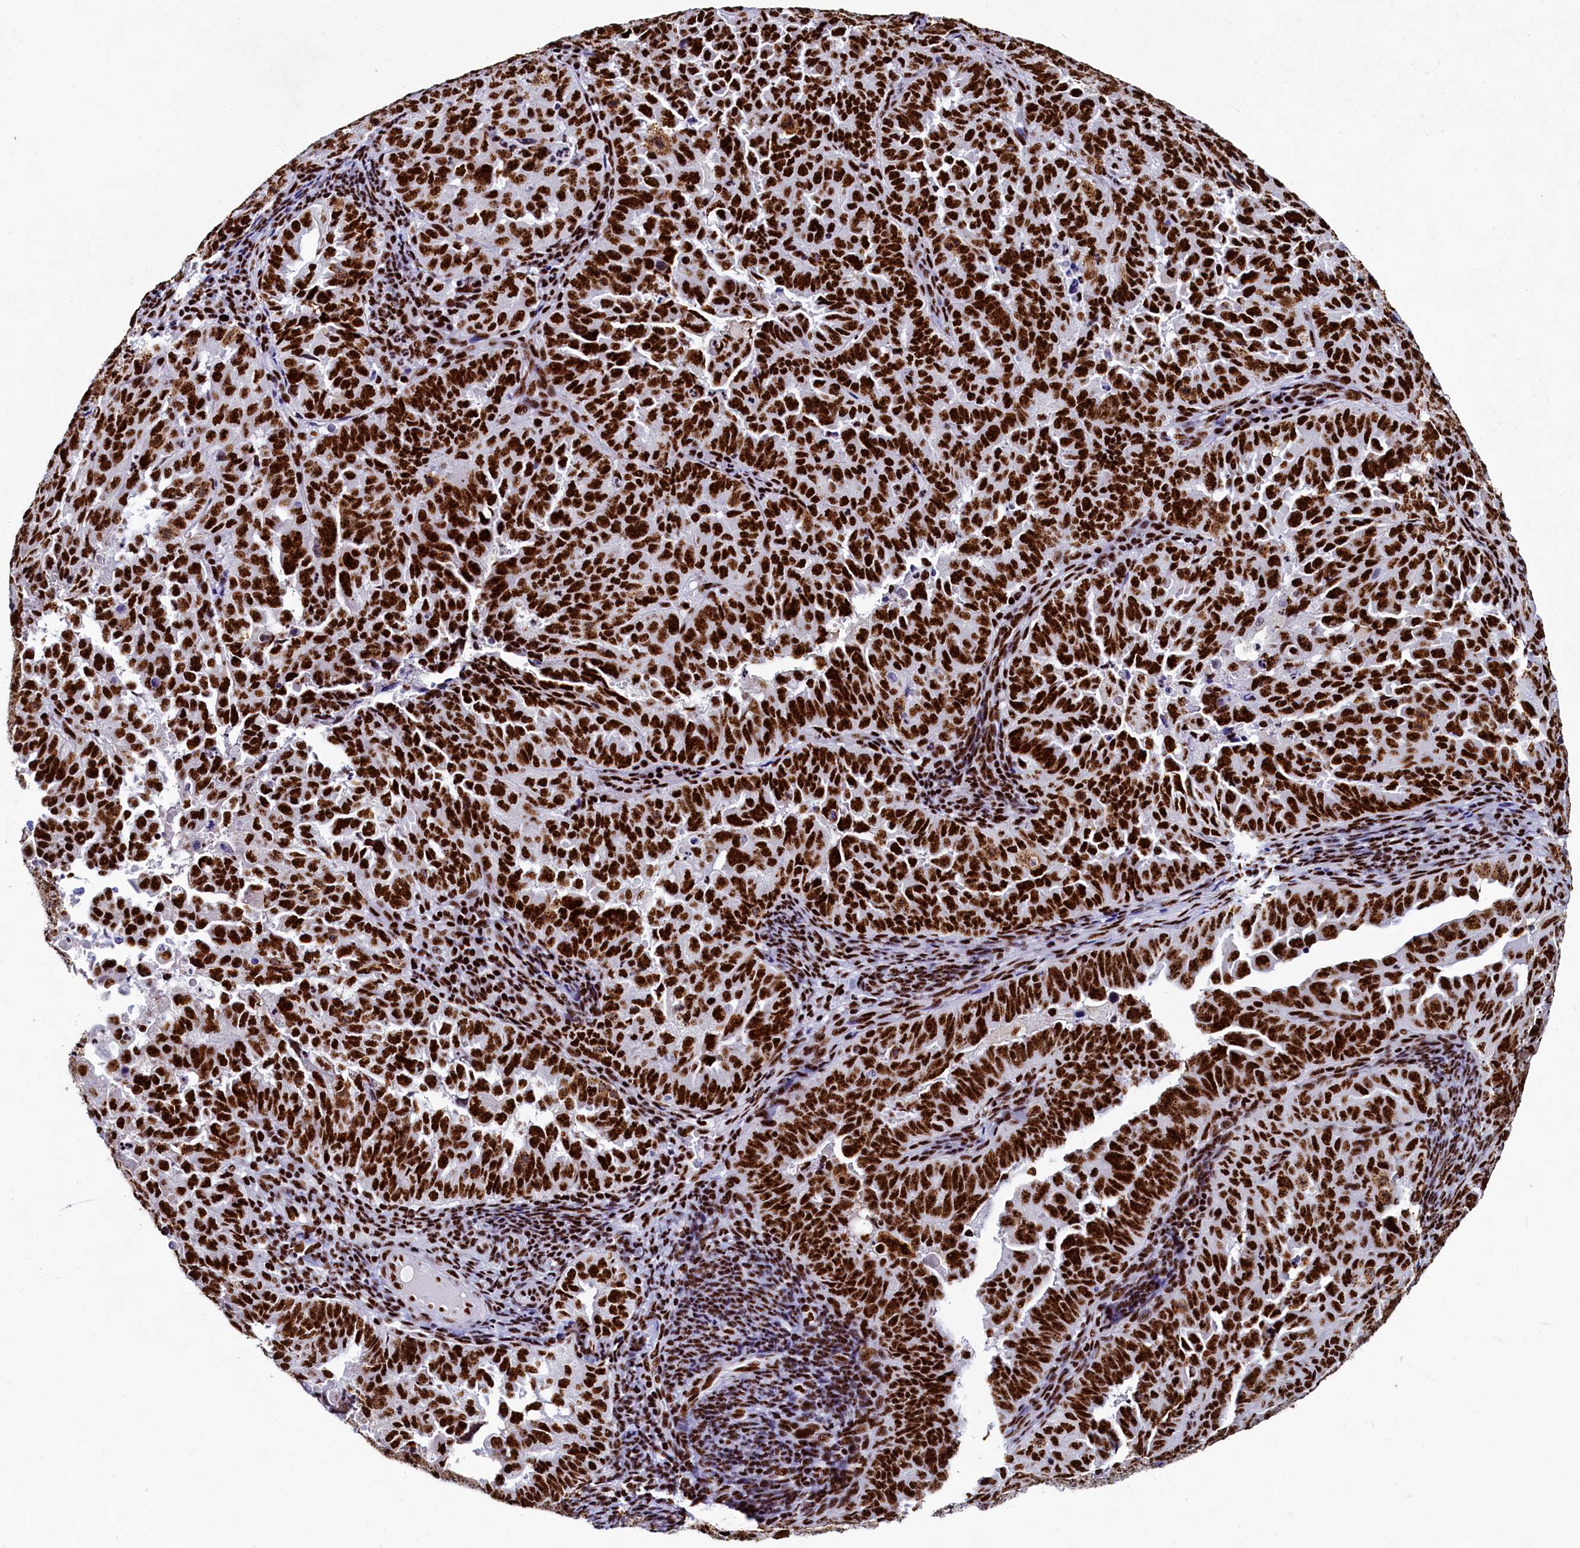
{"staining": {"intensity": "strong", "quantity": ">75%", "location": "nuclear"}, "tissue": "endometrial cancer", "cell_type": "Tumor cells", "image_type": "cancer", "snomed": [{"axis": "morphology", "description": "Adenocarcinoma, NOS"}, {"axis": "topography", "description": "Endometrium"}], "caption": "DAB immunohistochemical staining of adenocarcinoma (endometrial) demonstrates strong nuclear protein expression in approximately >75% of tumor cells. The staining was performed using DAB (3,3'-diaminobenzidine) to visualize the protein expression in brown, while the nuclei were stained in blue with hematoxylin (Magnification: 20x).", "gene": "SRRM2", "patient": {"sex": "female", "age": 65}}